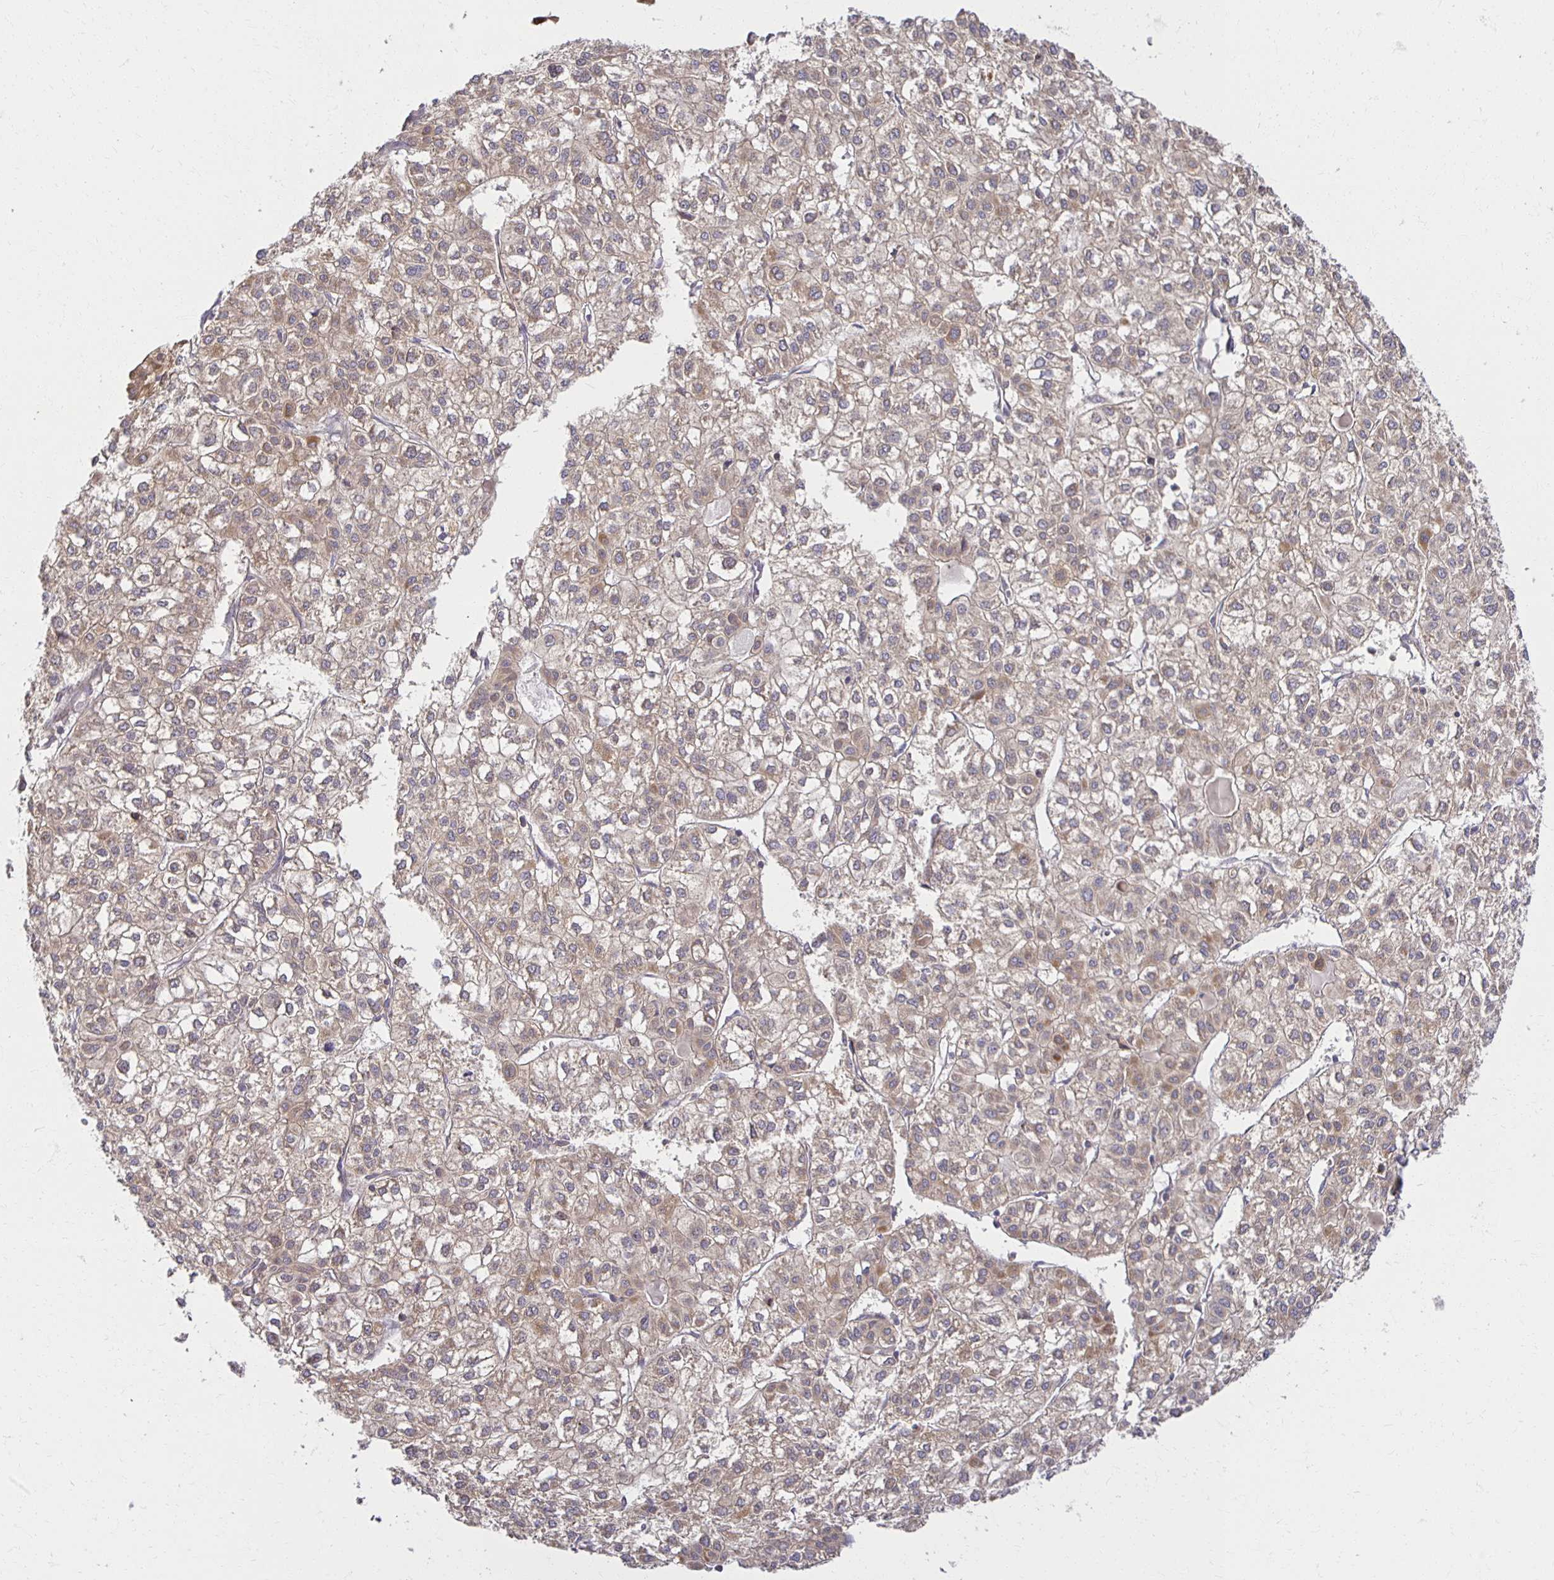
{"staining": {"intensity": "weak", "quantity": ">75%", "location": "cytoplasmic/membranous"}, "tissue": "liver cancer", "cell_type": "Tumor cells", "image_type": "cancer", "snomed": [{"axis": "morphology", "description": "Carcinoma, Hepatocellular, NOS"}, {"axis": "topography", "description": "Liver"}], "caption": "Immunohistochemistry micrograph of human liver hepatocellular carcinoma stained for a protein (brown), which exhibits low levels of weak cytoplasmic/membranous expression in about >75% of tumor cells.", "gene": "MIEN1", "patient": {"sex": "female", "age": 43}}